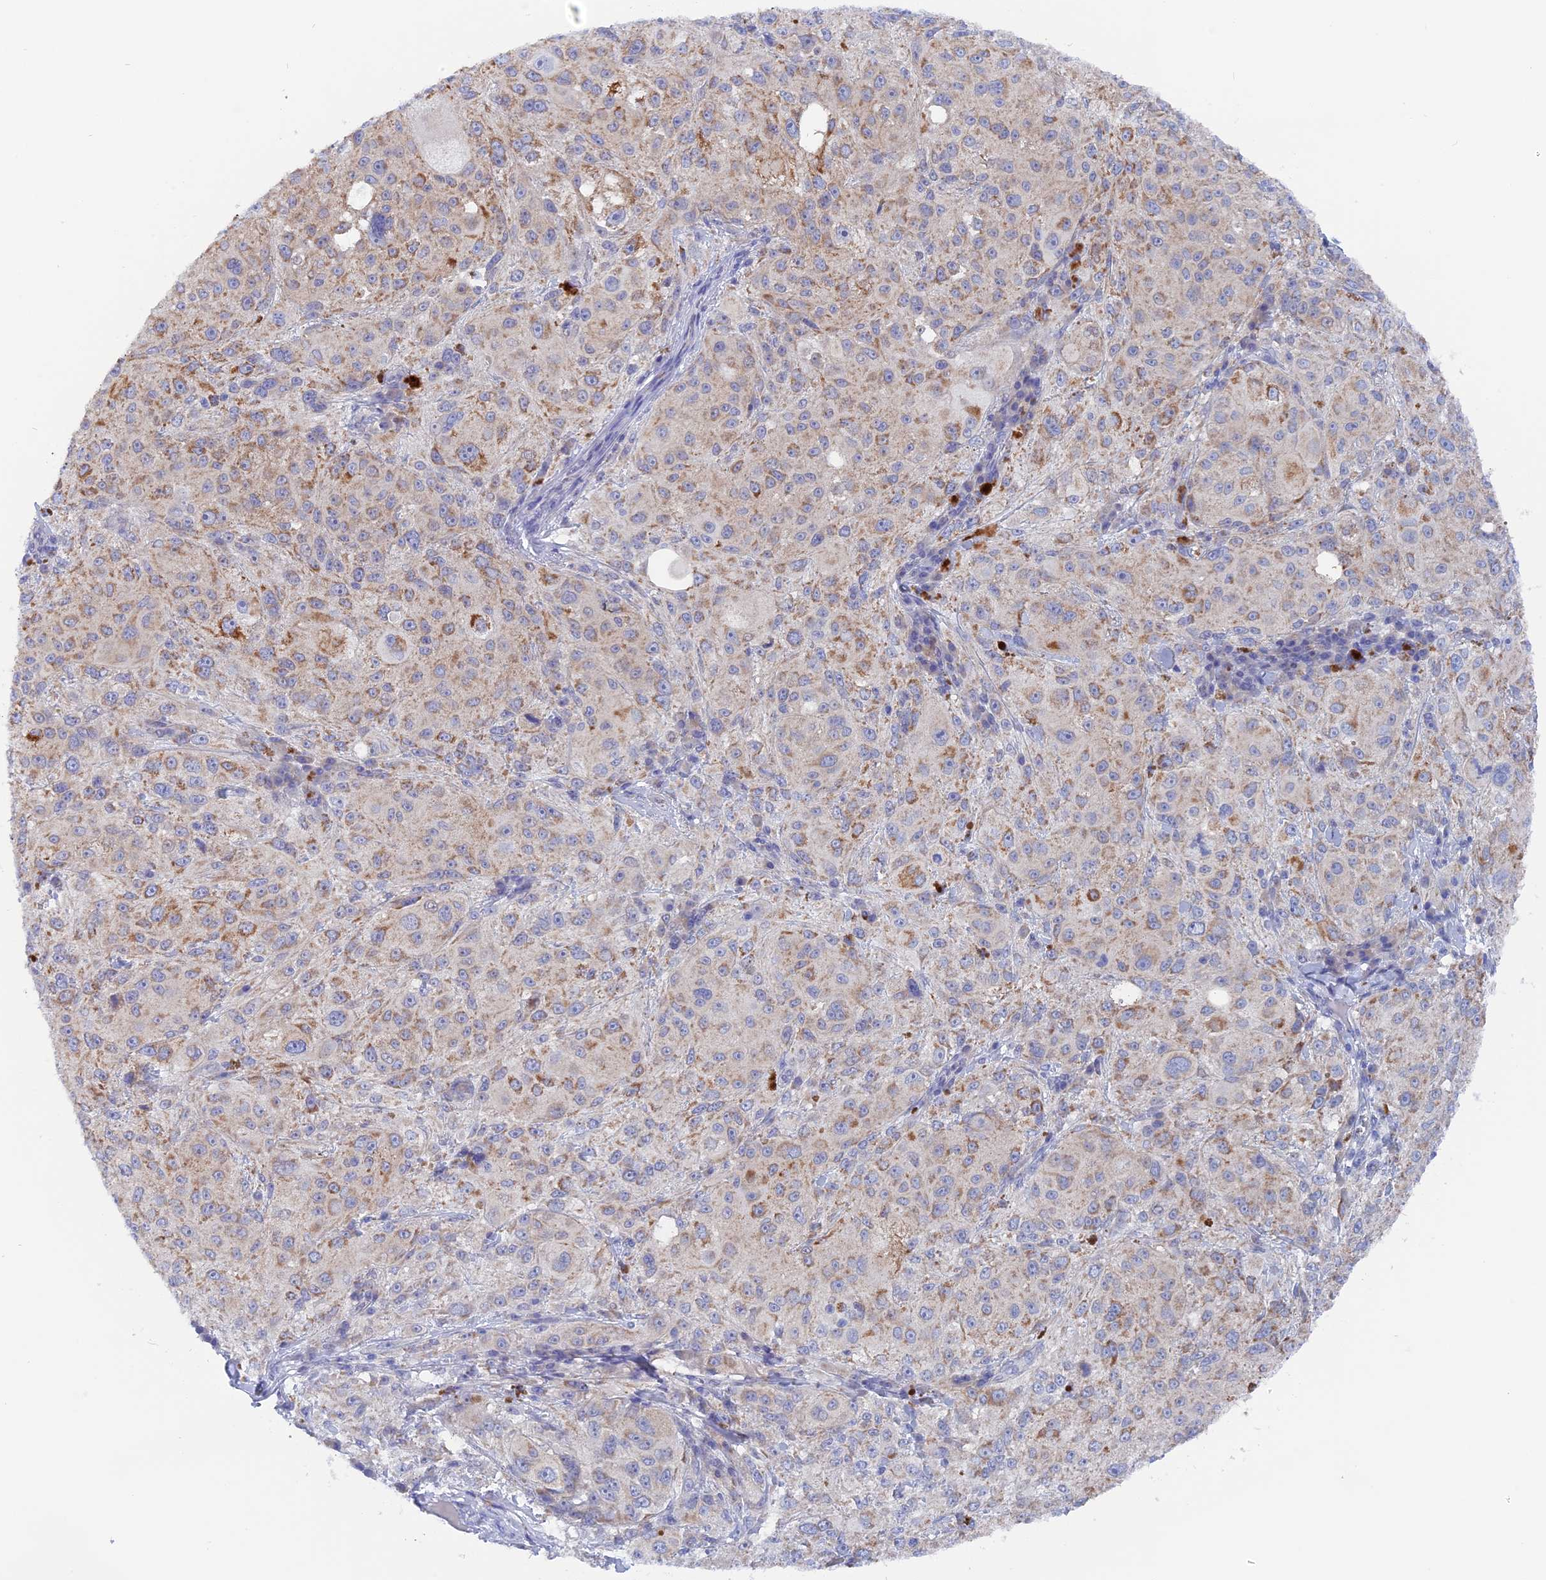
{"staining": {"intensity": "moderate", "quantity": "25%-75%", "location": "cytoplasmic/membranous"}, "tissue": "melanoma", "cell_type": "Tumor cells", "image_type": "cancer", "snomed": [{"axis": "morphology", "description": "Necrosis, NOS"}, {"axis": "morphology", "description": "Malignant melanoma, NOS"}, {"axis": "topography", "description": "Skin"}], "caption": "Immunohistochemical staining of human melanoma exhibits medium levels of moderate cytoplasmic/membranous protein expression in about 25%-75% of tumor cells. The staining was performed using DAB, with brown indicating positive protein expression. Nuclei are stained blue with hematoxylin.", "gene": "DACT3", "patient": {"sex": "female", "age": 87}}